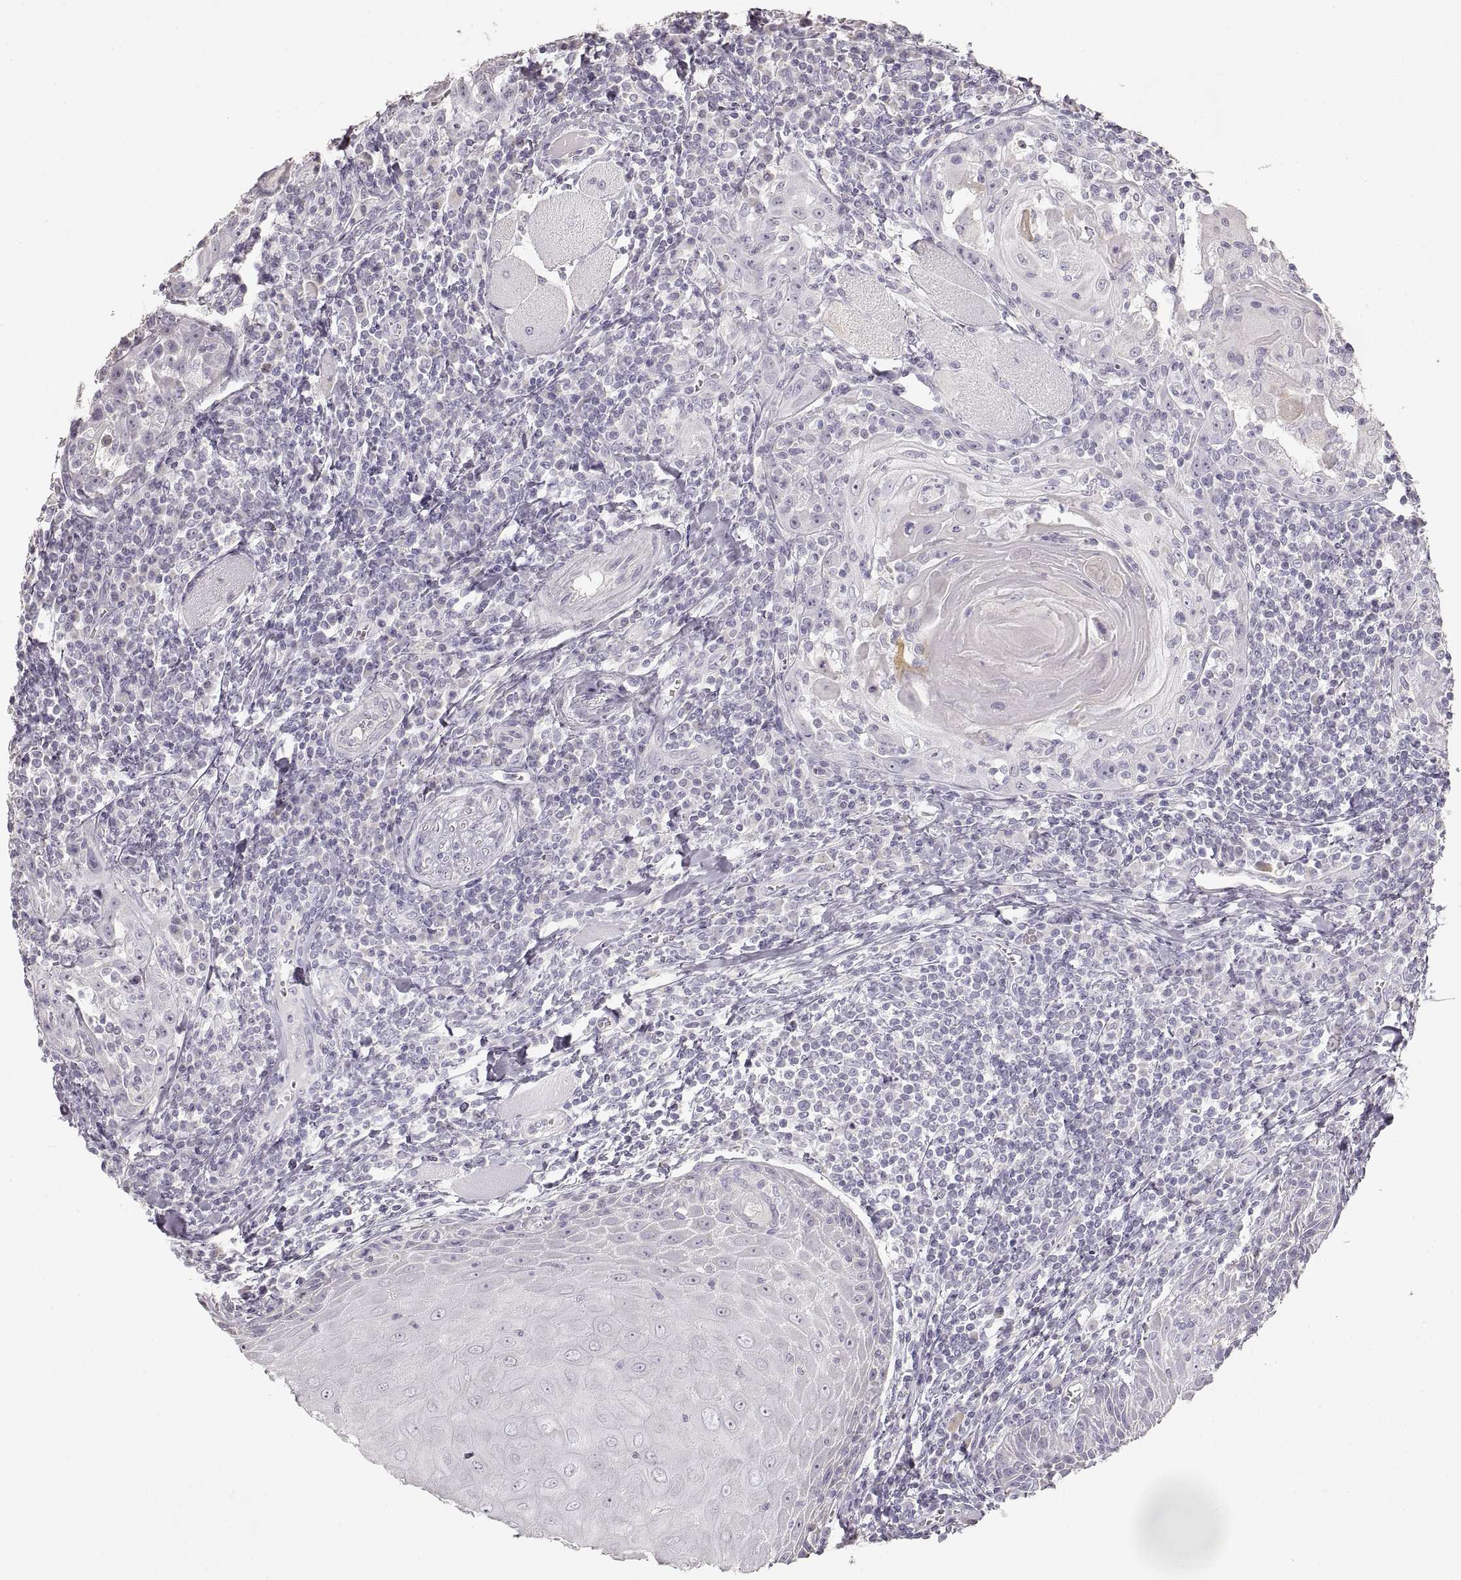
{"staining": {"intensity": "negative", "quantity": "none", "location": "none"}, "tissue": "head and neck cancer", "cell_type": "Tumor cells", "image_type": "cancer", "snomed": [{"axis": "morphology", "description": "Normal tissue, NOS"}, {"axis": "morphology", "description": "Squamous cell carcinoma, NOS"}, {"axis": "topography", "description": "Oral tissue"}, {"axis": "topography", "description": "Head-Neck"}], "caption": "Head and neck cancer was stained to show a protein in brown. There is no significant staining in tumor cells.", "gene": "ZP3", "patient": {"sex": "male", "age": 52}}